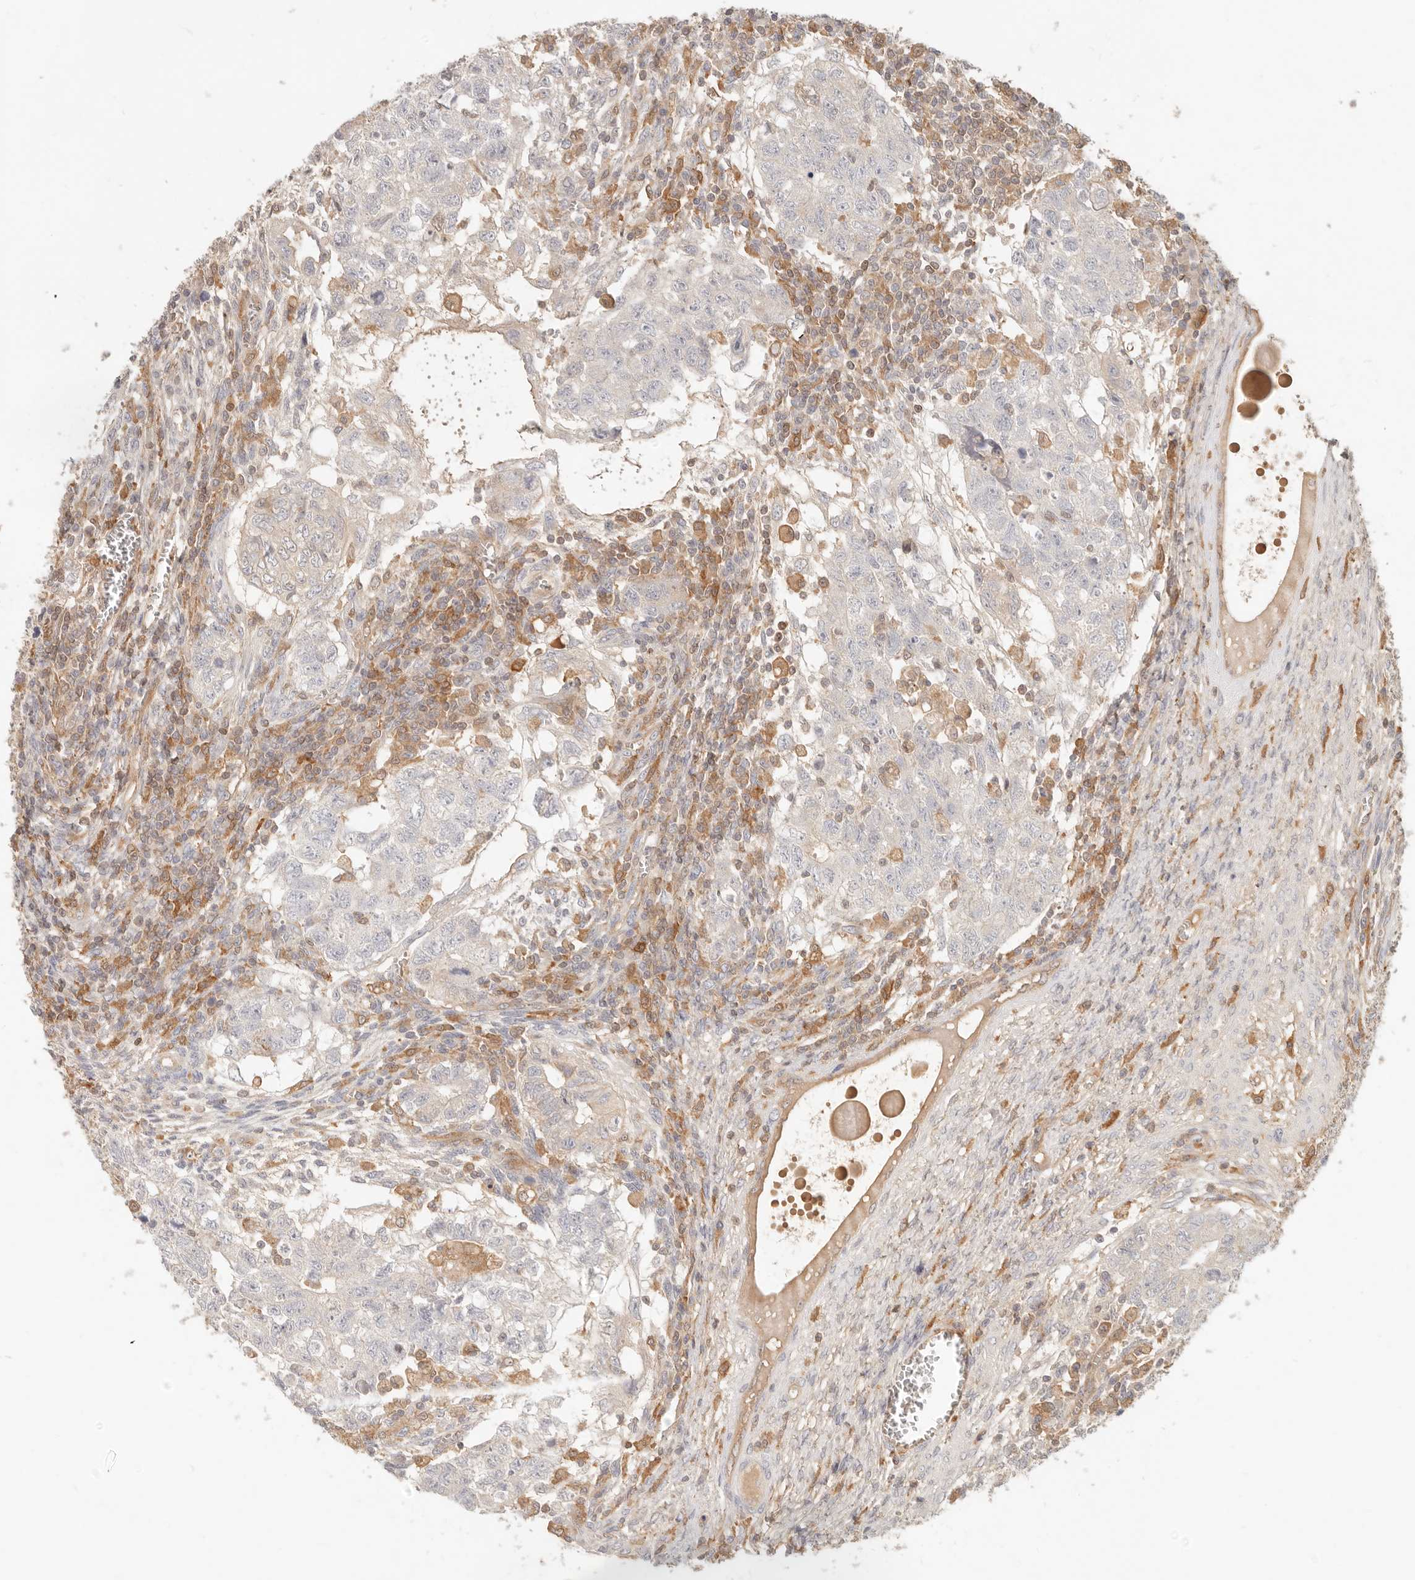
{"staining": {"intensity": "negative", "quantity": "none", "location": "none"}, "tissue": "testis cancer", "cell_type": "Tumor cells", "image_type": "cancer", "snomed": [{"axis": "morphology", "description": "Carcinoma, Embryonal, NOS"}, {"axis": "topography", "description": "Testis"}], "caption": "High magnification brightfield microscopy of testis embryonal carcinoma stained with DAB (brown) and counterstained with hematoxylin (blue): tumor cells show no significant expression. Brightfield microscopy of IHC stained with DAB (brown) and hematoxylin (blue), captured at high magnification.", "gene": "NECAP2", "patient": {"sex": "male", "age": 37}}